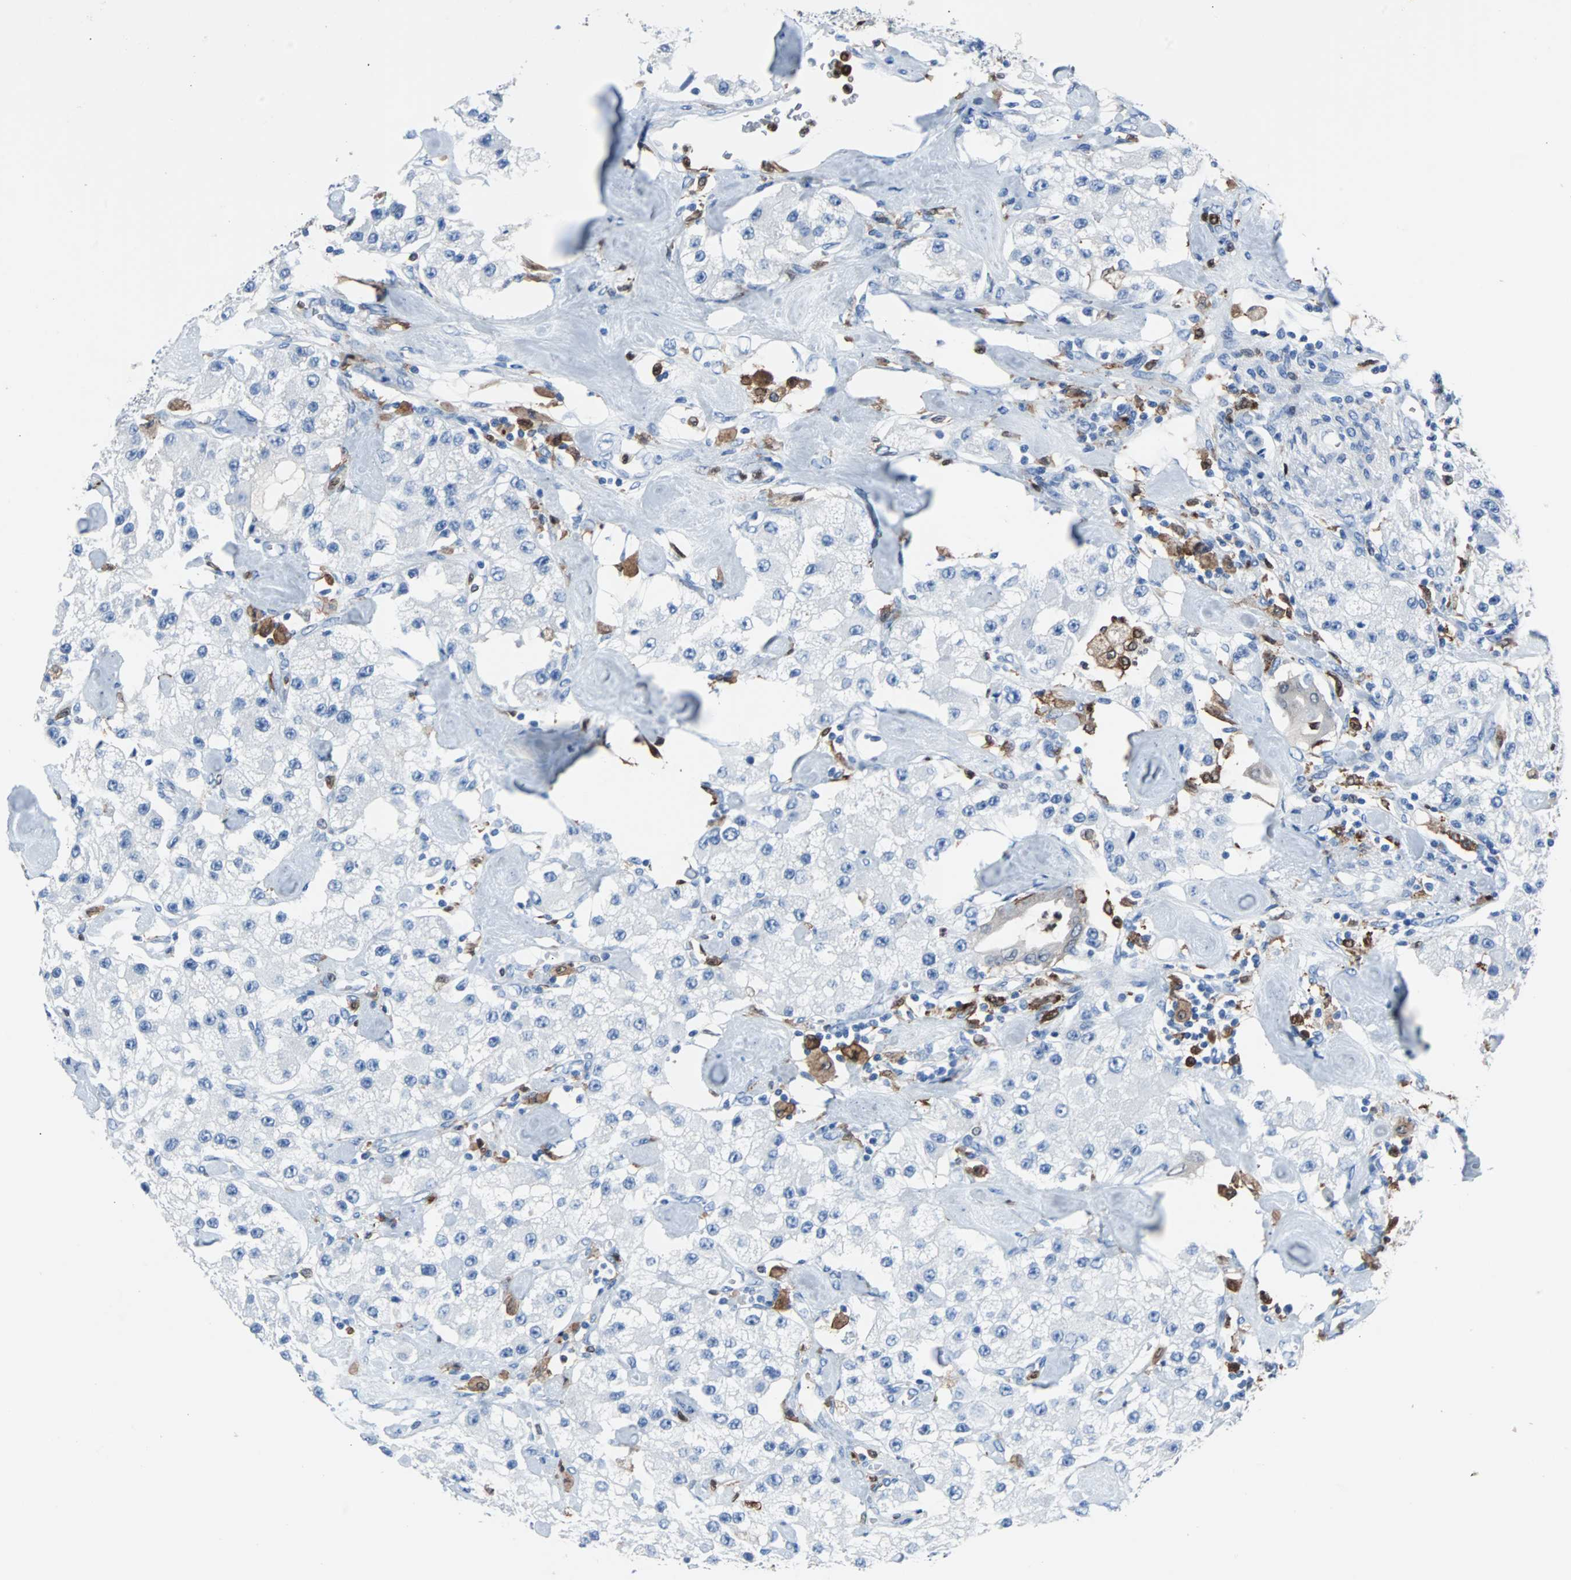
{"staining": {"intensity": "negative", "quantity": "none", "location": "none"}, "tissue": "carcinoid", "cell_type": "Tumor cells", "image_type": "cancer", "snomed": [{"axis": "morphology", "description": "Carcinoid, malignant, NOS"}, {"axis": "topography", "description": "Pancreas"}], "caption": "Tumor cells show no significant protein expression in carcinoid.", "gene": "SYK", "patient": {"sex": "male", "age": 41}}